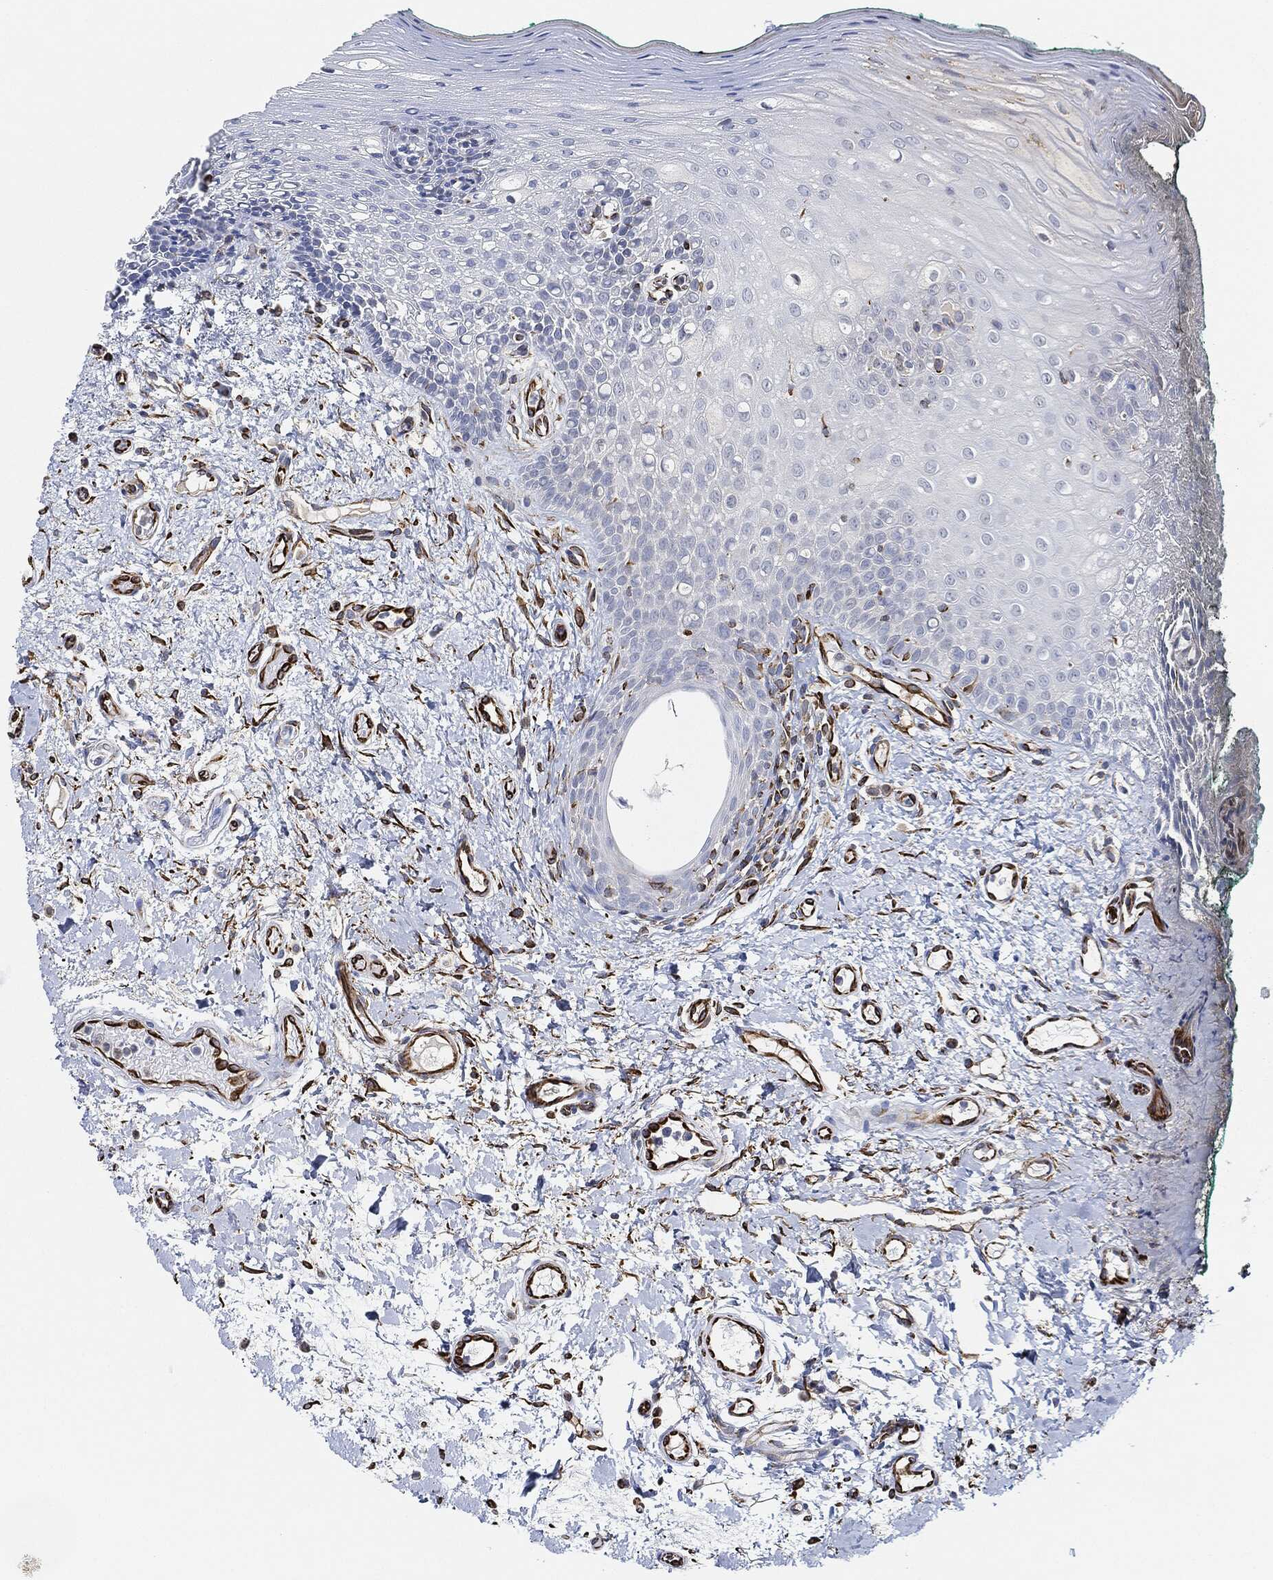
{"staining": {"intensity": "negative", "quantity": "none", "location": "none"}, "tissue": "oral mucosa", "cell_type": "Squamous epithelial cells", "image_type": "normal", "snomed": [{"axis": "morphology", "description": "Normal tissue, NOS"}, {"axis": "topography", "description": "Oral tissue"}], "caption": "Benign oral mucosa was stained to show a protein in brown. There is no significant positivity in squamous epithelial cells. (DAB (3,3'-diaminobenzidine) IHC, high magnification).", "gene": "THSD1", "patient": {"sex": "female", "age": 83}}